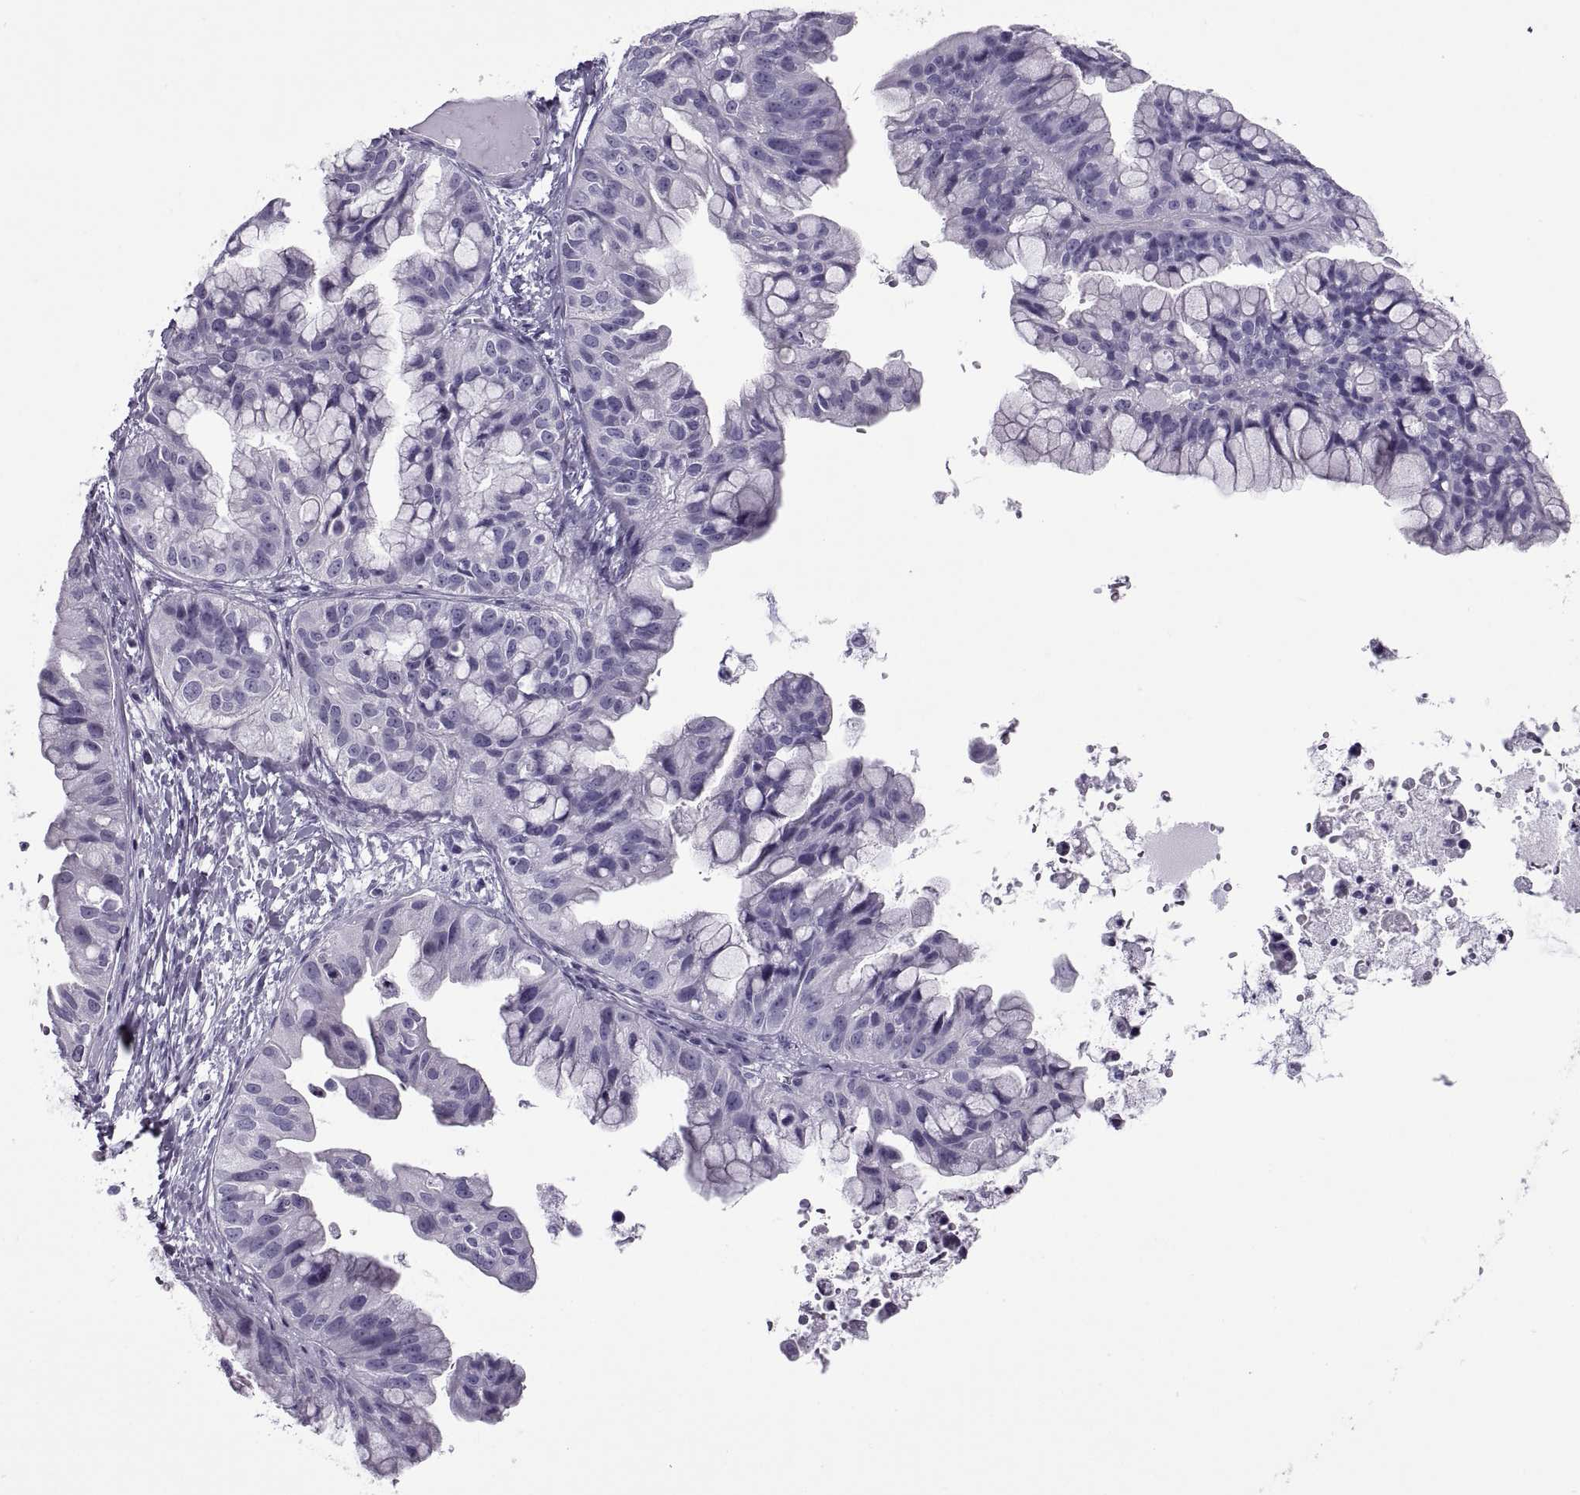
{"staining": {"intensity": "negative", "quantity": "none", "location": "none"}, "tissue": "ovarian cancer", "cell_type": "Tumor cells", "image_type": "cancer", "snomed": [{"axis": "morphology", "description": "Cystadenocarcinoma, mucinous, NOS"}, {"axis": "topography", "description": "Ovary"}], "caption": "Immunohistochemistry (IHC) of human ovarian cancer (mucinous cystadenocarcinoma) shows no positivity in tumor cells.", "gene": "RLBP1", "patient": {"sex": "female", "age": 76}}